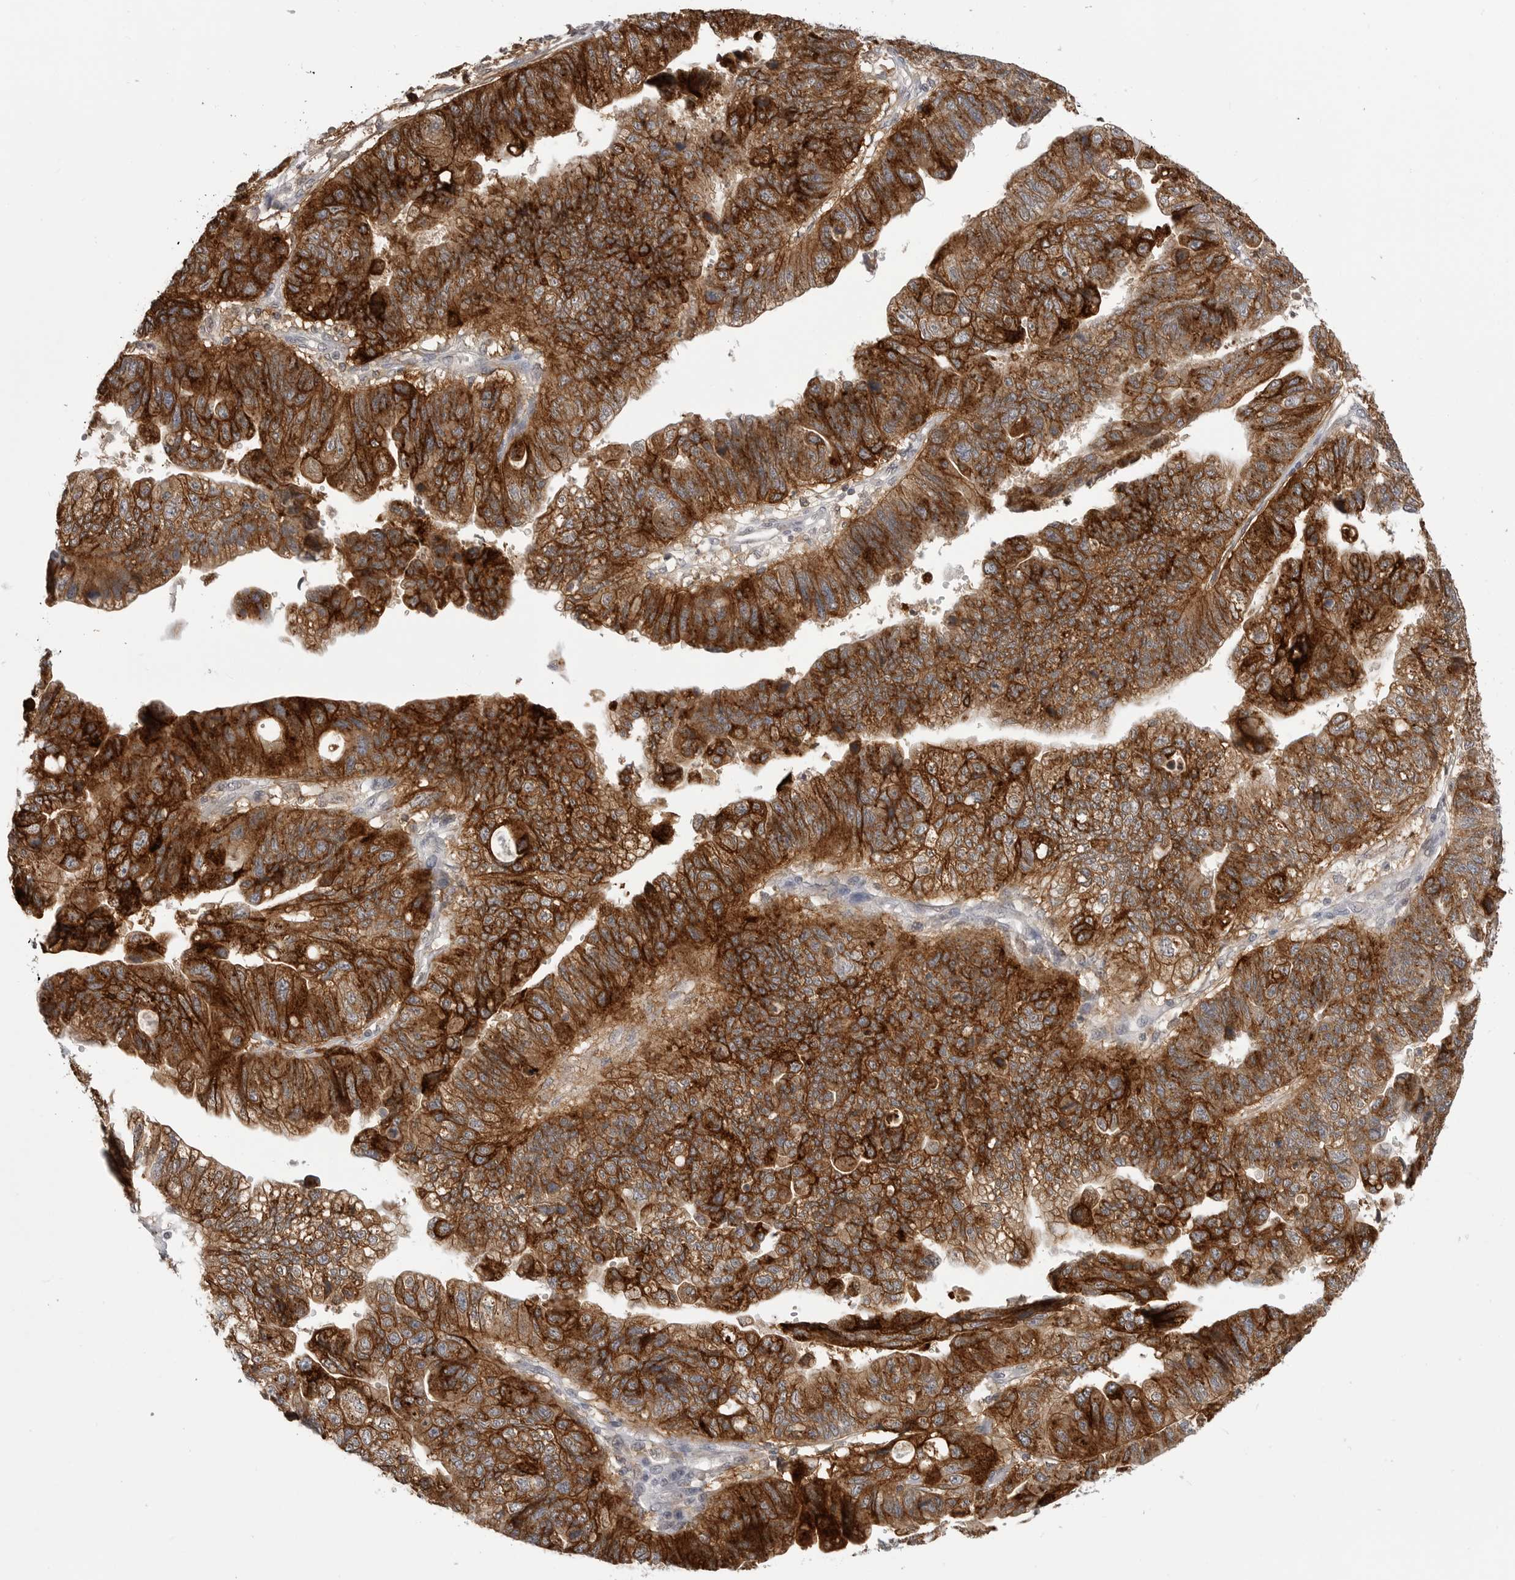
{"staining": {"intensity": "strong", "quantity": ">75%", "location": "cytoplasmic/membranous"}, "tissue": "stomach cancer", "cell_type": "Tumor cells", "image_type": "cancer", "snomed": [{"axis": "morphology", "description": "Adenocarcinoma, NOS"}, {"axis": "topography", "description": "Stomach"}], "caption": "Strong cytoplasmic/membranous staining is identified in about >75% of tumor cells in stomach cancer (adenocarcinoma).", "gene": "IFNGR1", "patient": {"sex": "male", "age": 59}}